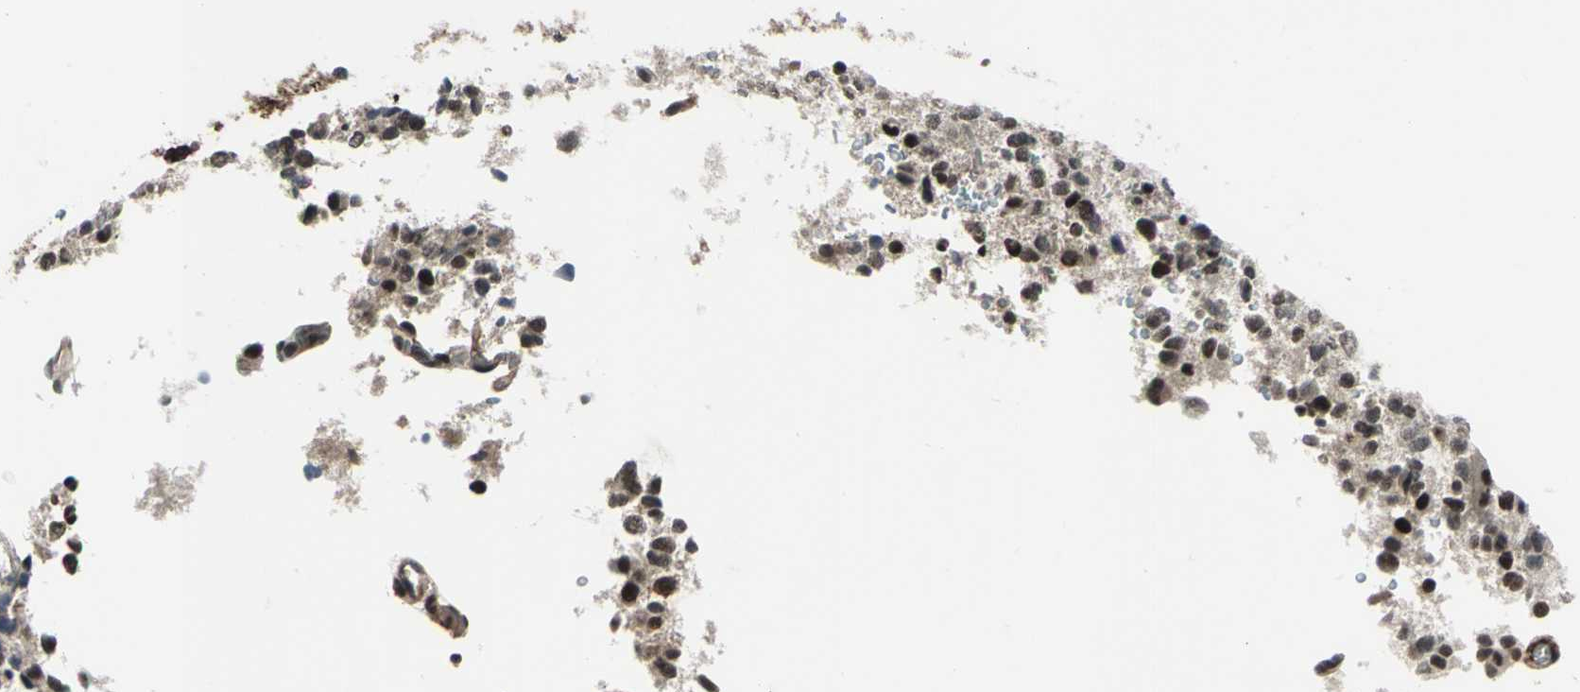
{"staining": {"intensity": "moderate", "quantity": ">75%", "location": "nuclear"}, "tissue": "glioma", "cell_type": "Tumor cells", "image_type": "cancer", "snomed": [{"axis": "morphology", "description": "Glioma, malignant, High grade"}, {"axis": "topography", "description": "Brain"}], "caption": "Glioma stained for a protein shows moderate nuclear positivity in tumor cells. Ihc stains the protein in brown and the nuclei are stained blue.", "gene": "NR2C2", "patient": {"sex": "male", "age": 47}}